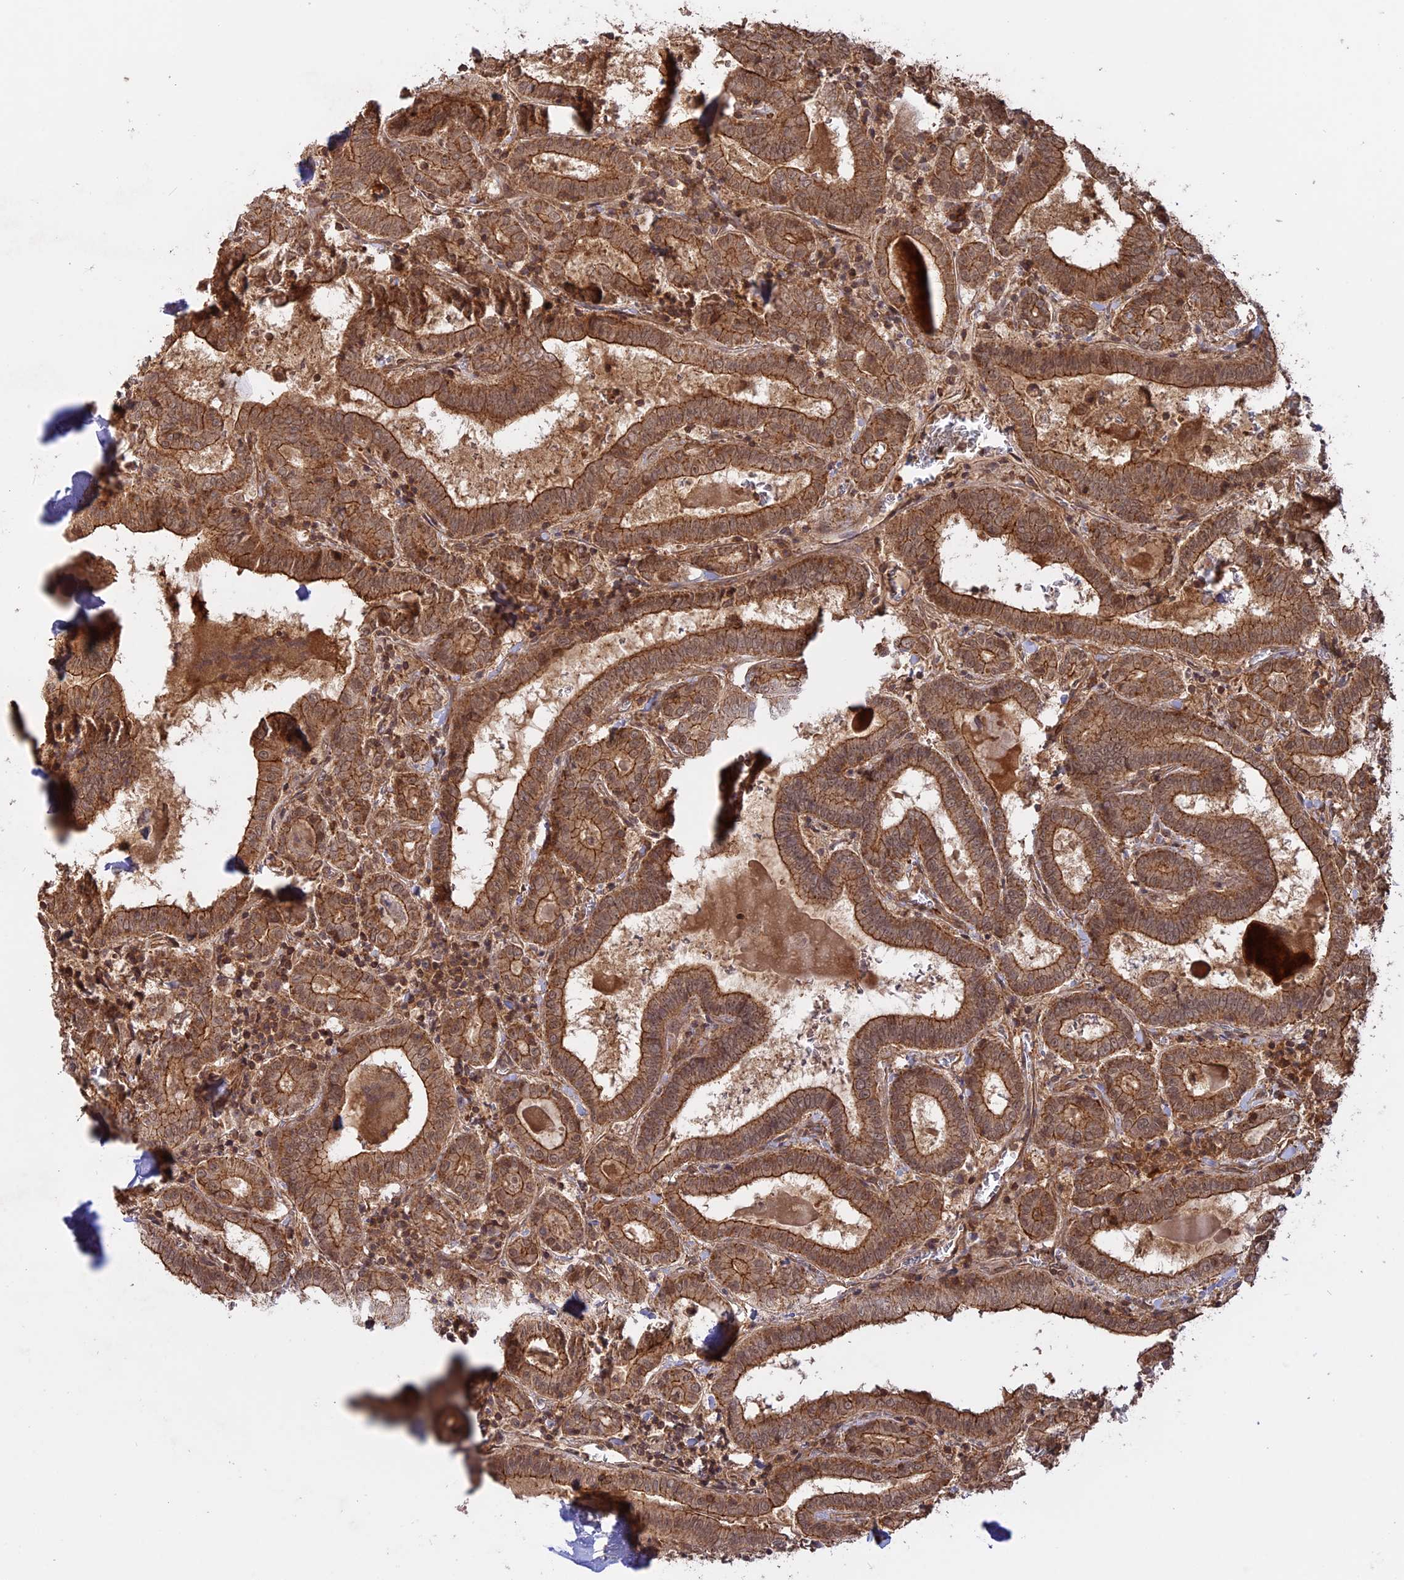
{"staining": {"intensity": "moderate", "quantity": ">75%", "location": "cytoplasmic/membranous"}, "tissue": "thyroid cancer", "cell_type": "Tumor cells", "image_type": "cancer", "snomed": [{"axis": "morphology", "description": "Papillary adenocarcinoma, NOS"}, {"axis": "topography", "description": "Thyroid gland"}], "caption": "Immunohistochemical staining of human thyroid papillary adenocarcinoma demonstrates medium levels of moderate cytoplasmic/membranous protein positivity in about >75% of tumor cells. (DAB (3,3'-diaminobenzidine) IHC, brown staining for protein, blue staining for nuclei).", "gene": "CCDC174", "patient": {"sex": "female", "age": 72}}